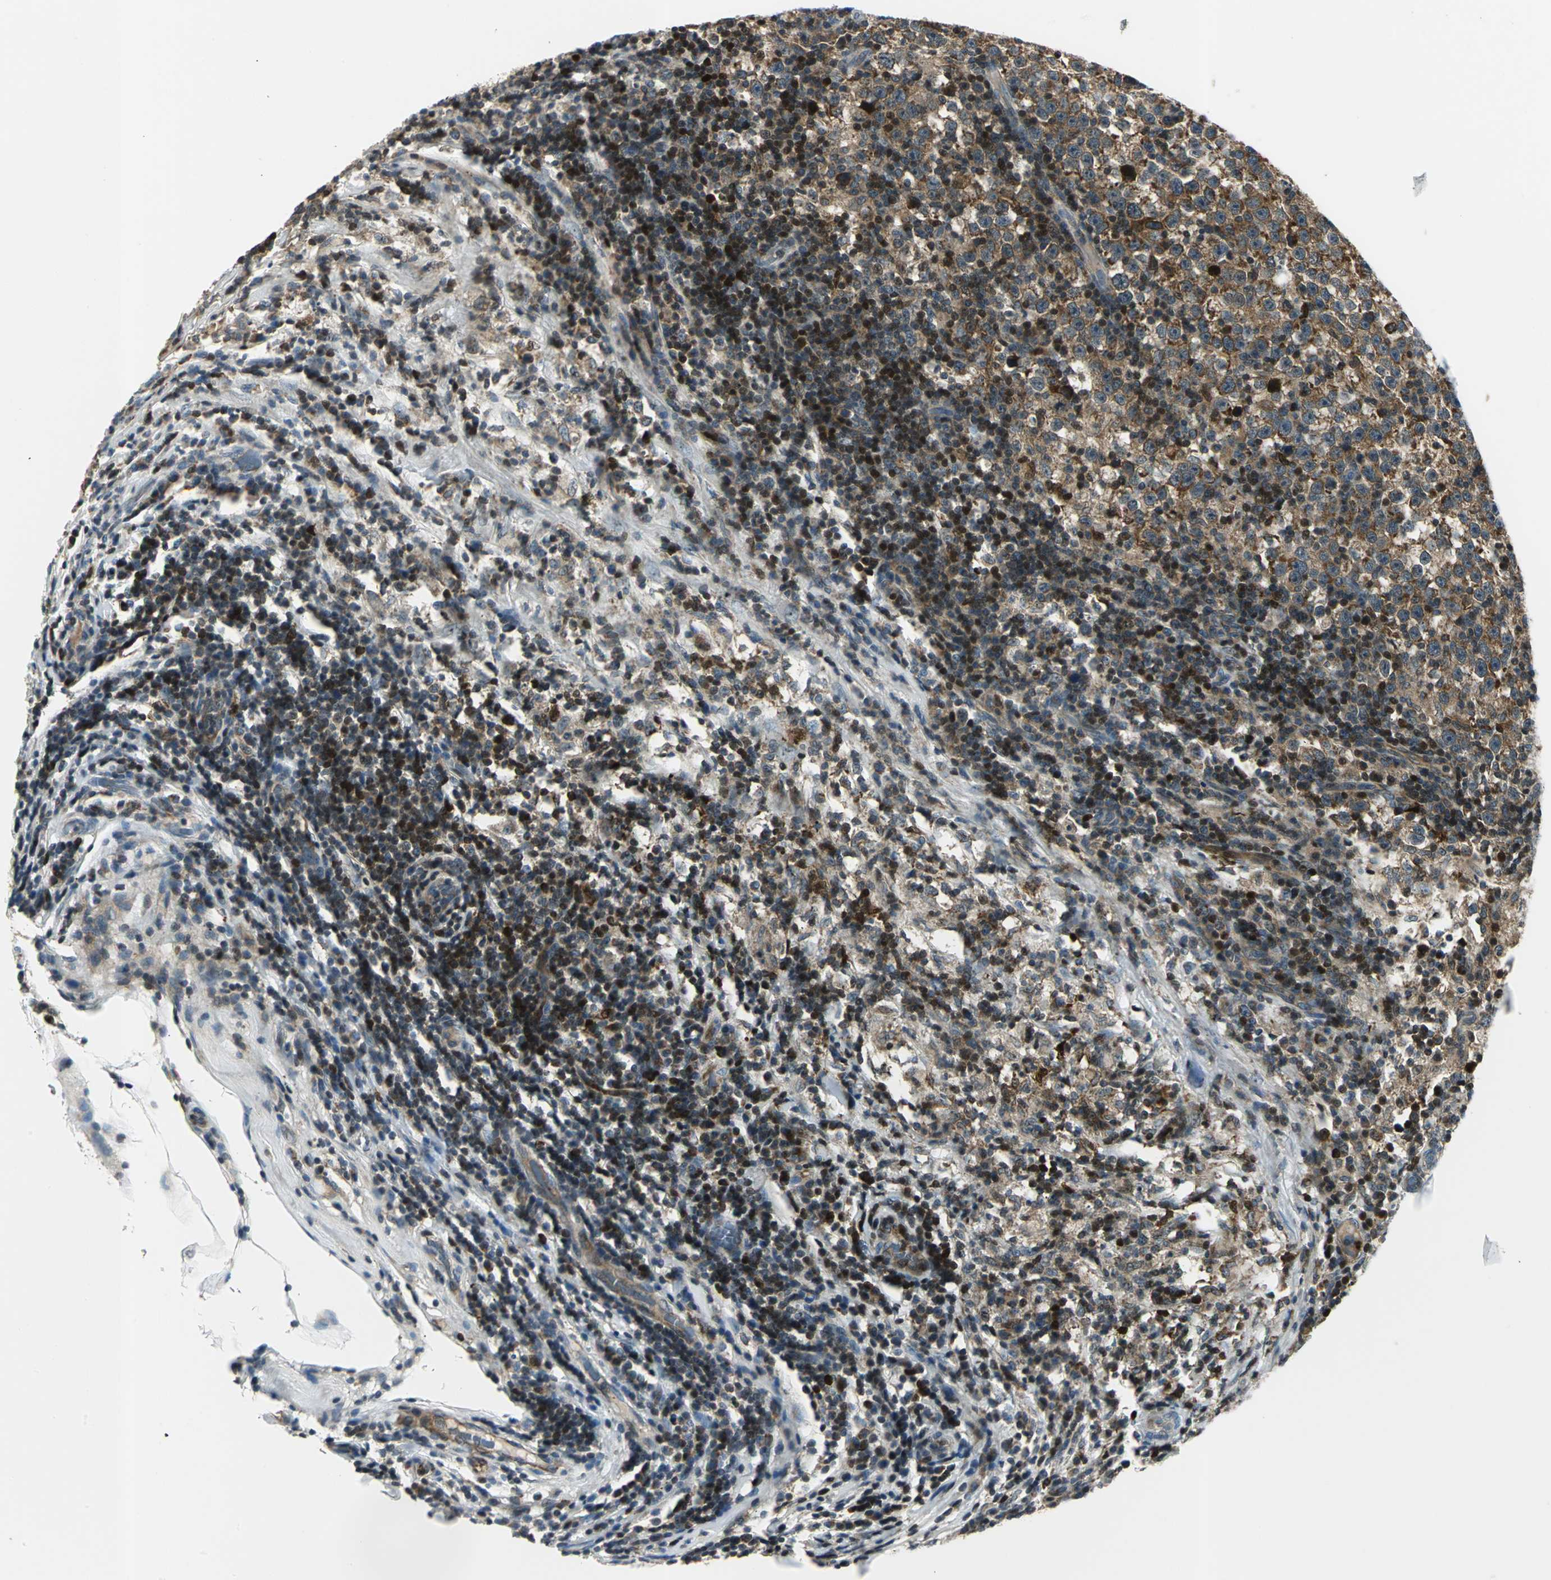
{"staining": {"intensity": "strong", "quantity": ">75%", "location": "cytoplasmic/membranous"}, "tissue": "testis cancer", "cell_type": "Tumor cells", "image_type": "cancer", "snomed": [{"axis": "morphology", "description": "Seminoma, NOS"}, {"axis": "topography", "description": "Testis"}], "caption": "Strong cytoplasmic/membranous staining is present in about >75% of tumor cells in testis cancer. The protein is shown in brown color, while the nuclei are stained blue.", "gene": "USP40", "patient": {"sex": "male", "age": 43}}